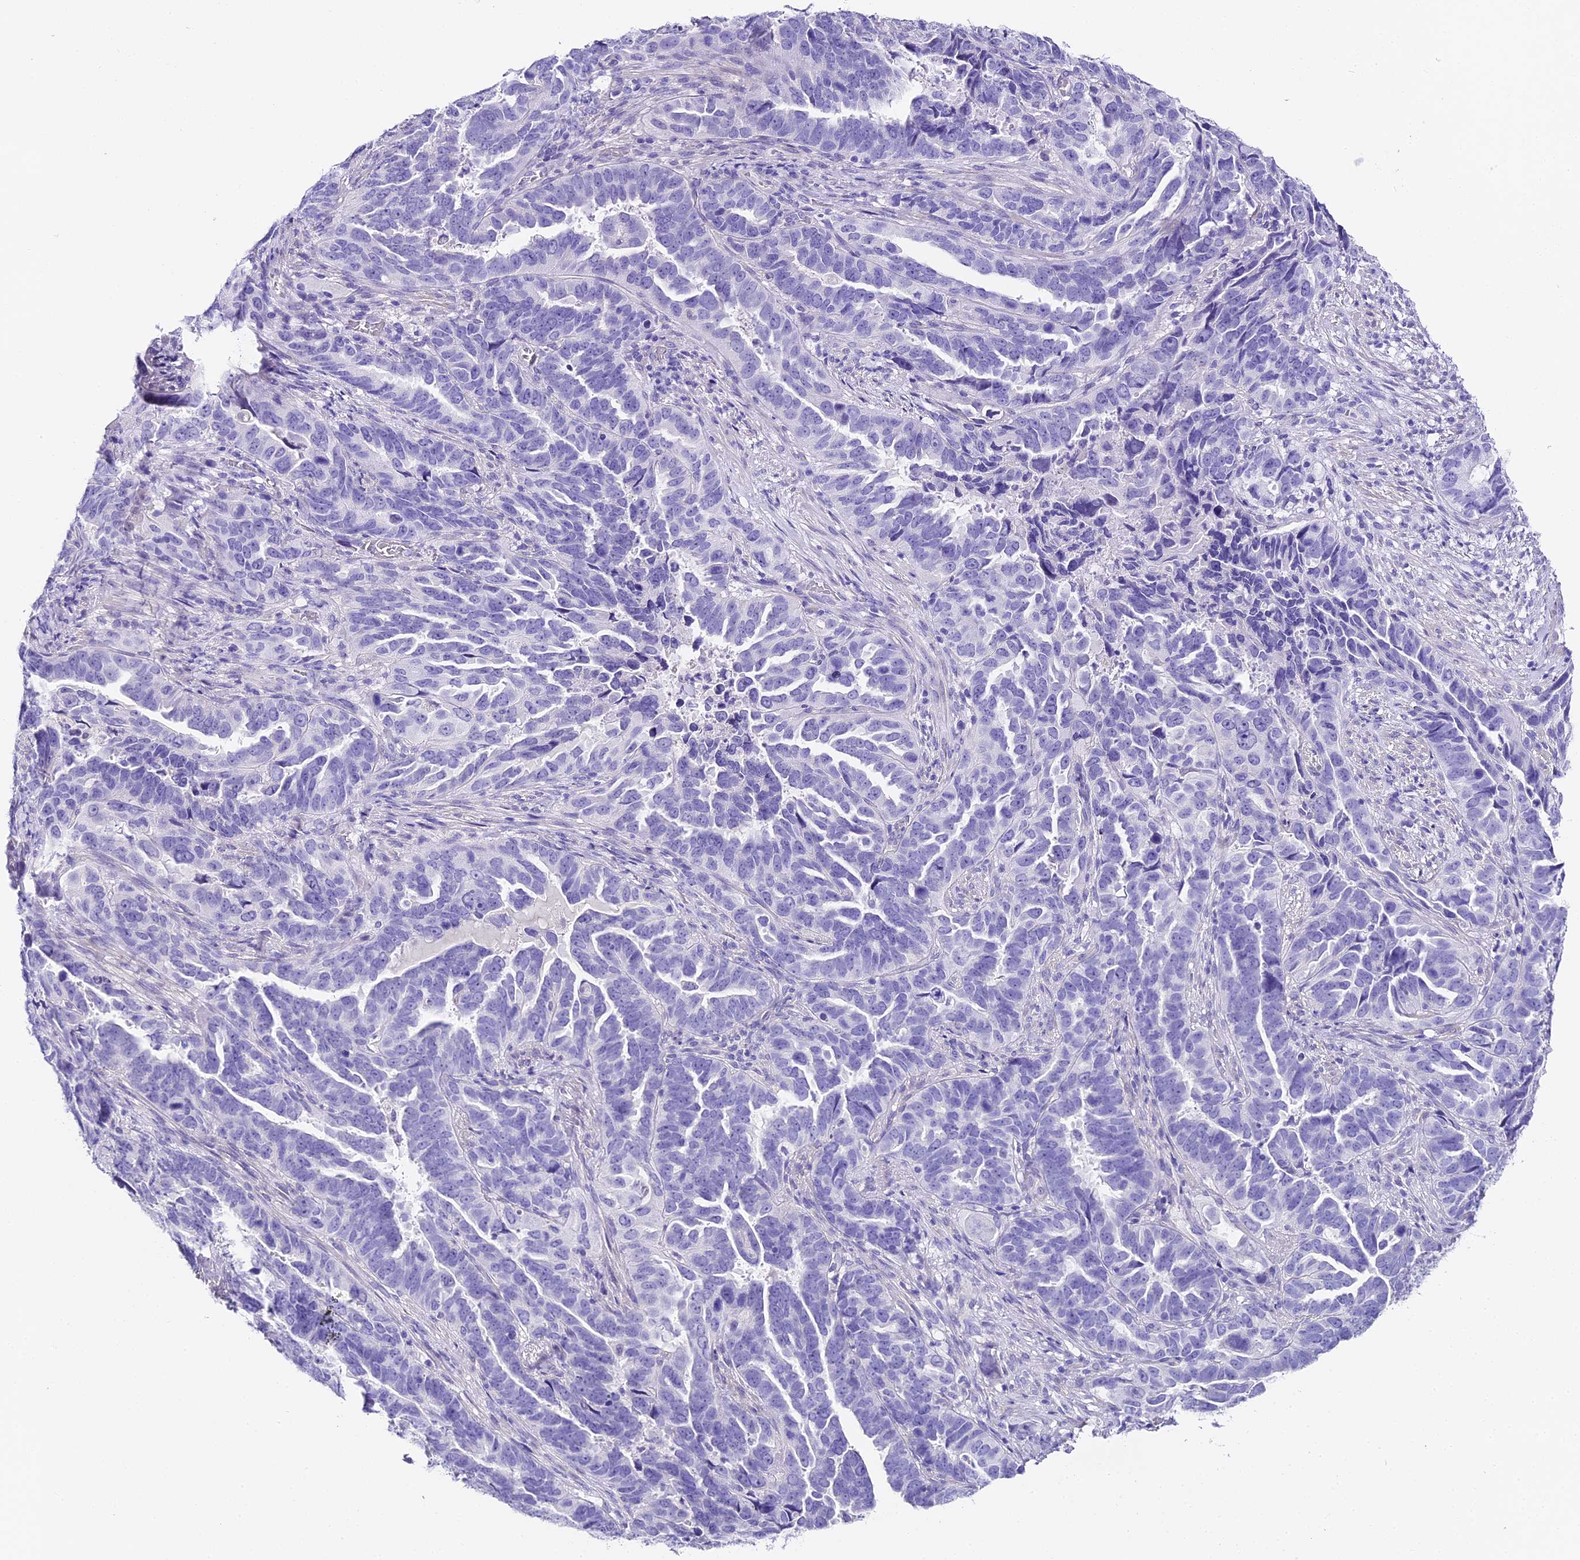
{"staining": {"intensity": "negative", "quantity": "none", "location": "none"}, "tissue": "endometrial cancer", "cell_type": "Tumor cells", "image_type": "cancer", "snomed": [{"axis": "morphology", "description": "Adenocarcinoma, NOS"}, {"axis": "topography", "description": "Endometrium"}], "caption": "Tumor cells show no significant positivity in adenocarcinoma (endometrial). (DAB IHC with hematoxylin counter stain).", "gene": "ABHD14A-ACY1", "patient": {"sex": "female", "age": 65}}